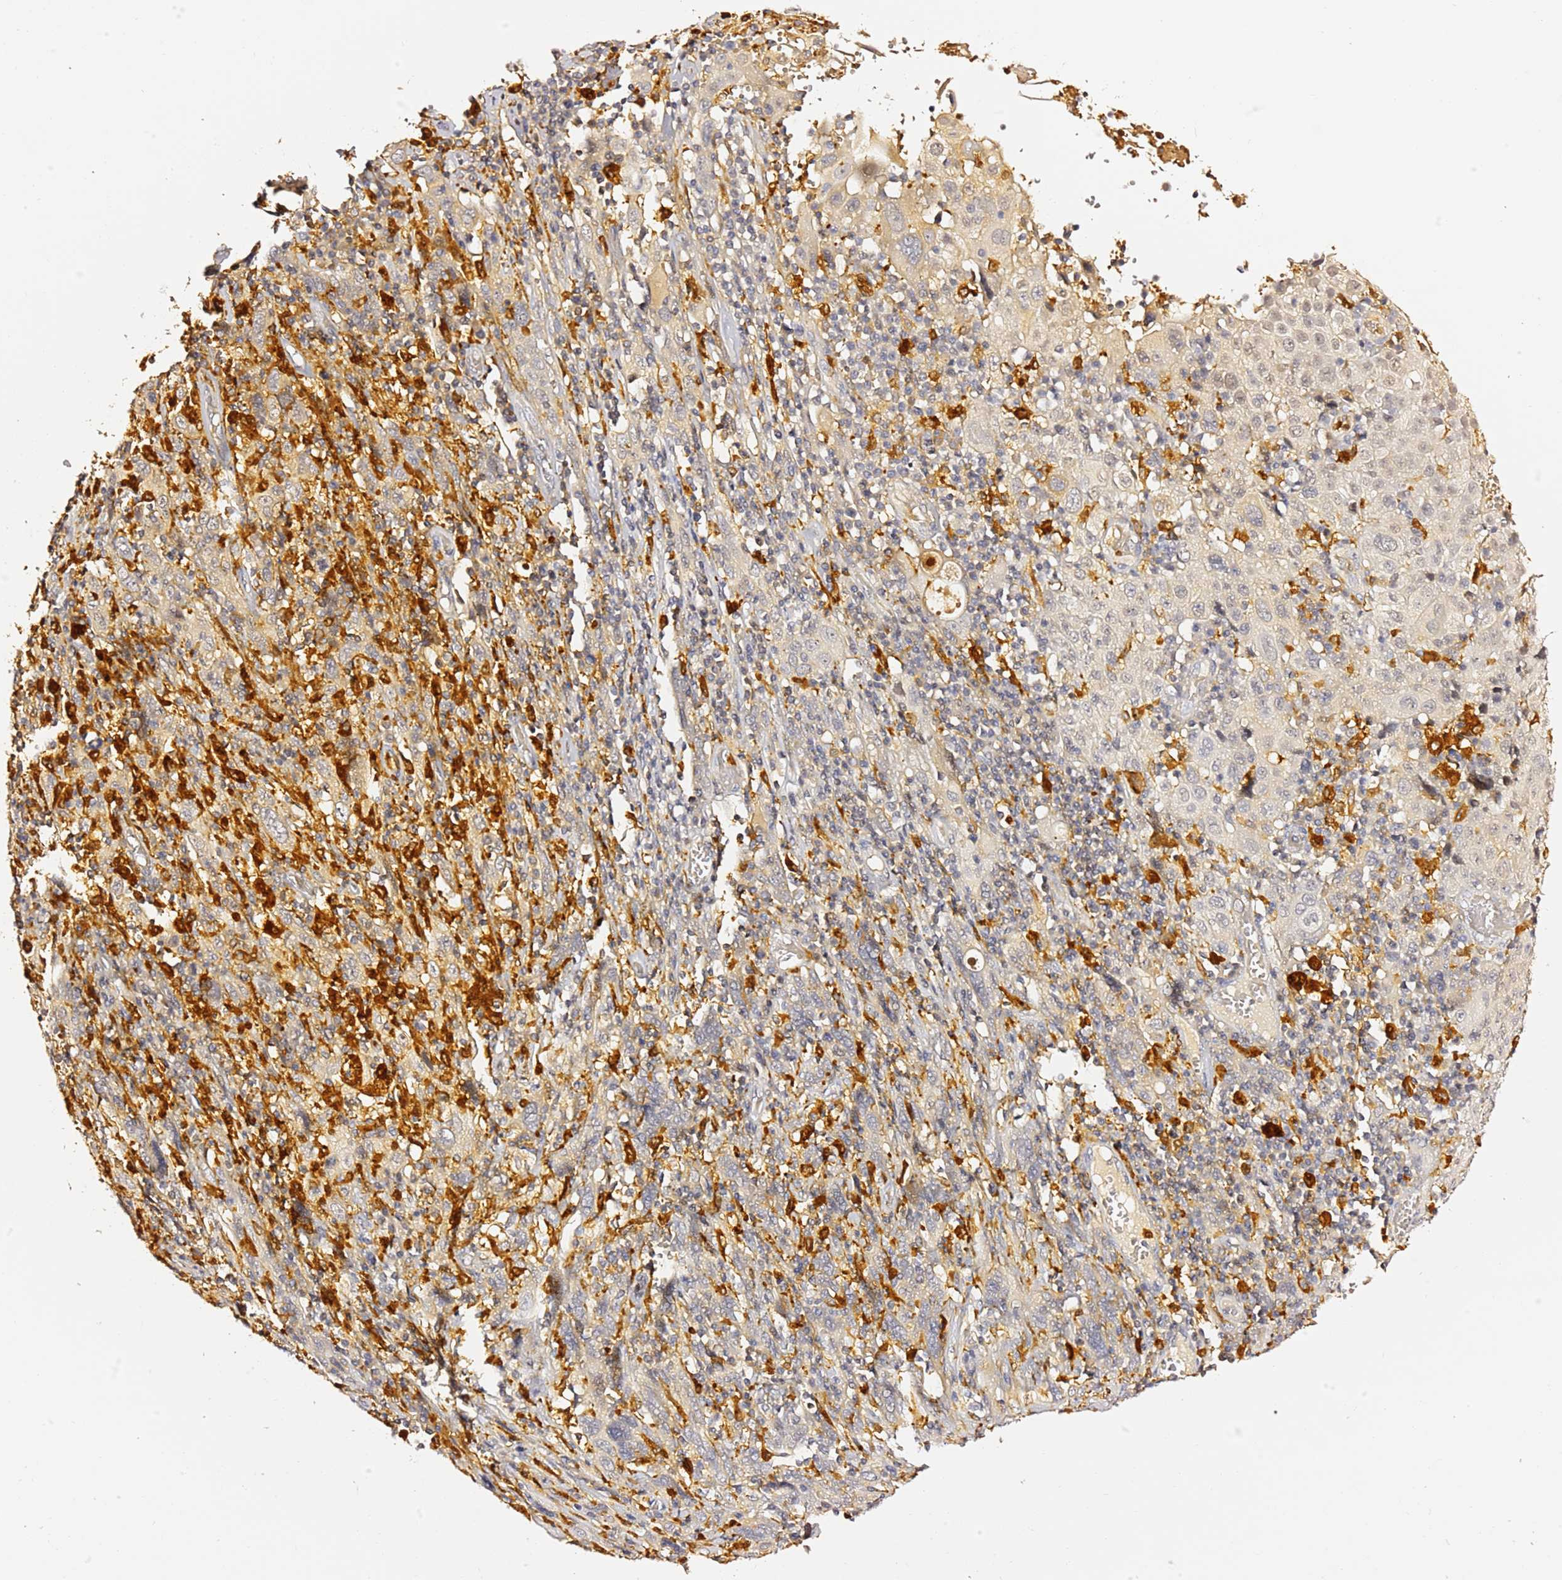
{"staining": {"intensity": "negative", "quantity": "none", "location": "none"}, "tissue": "cervical cancer", "cell_type": "Tumor cells", "image_type": "cancer", "snomed": [{"axis": "morphology", "description": "Squamous cell carcinoma, NOS"}, {"axis": "topography", "description": "Cervix"}], "caption": "This is an immunohistochemistry photomicrograph of cervical cancer (squamous cell carcinoma). There is no expression in tumor cells.", "gene": "IL4I1", "patient": {"sex": "female", "age": 46}}